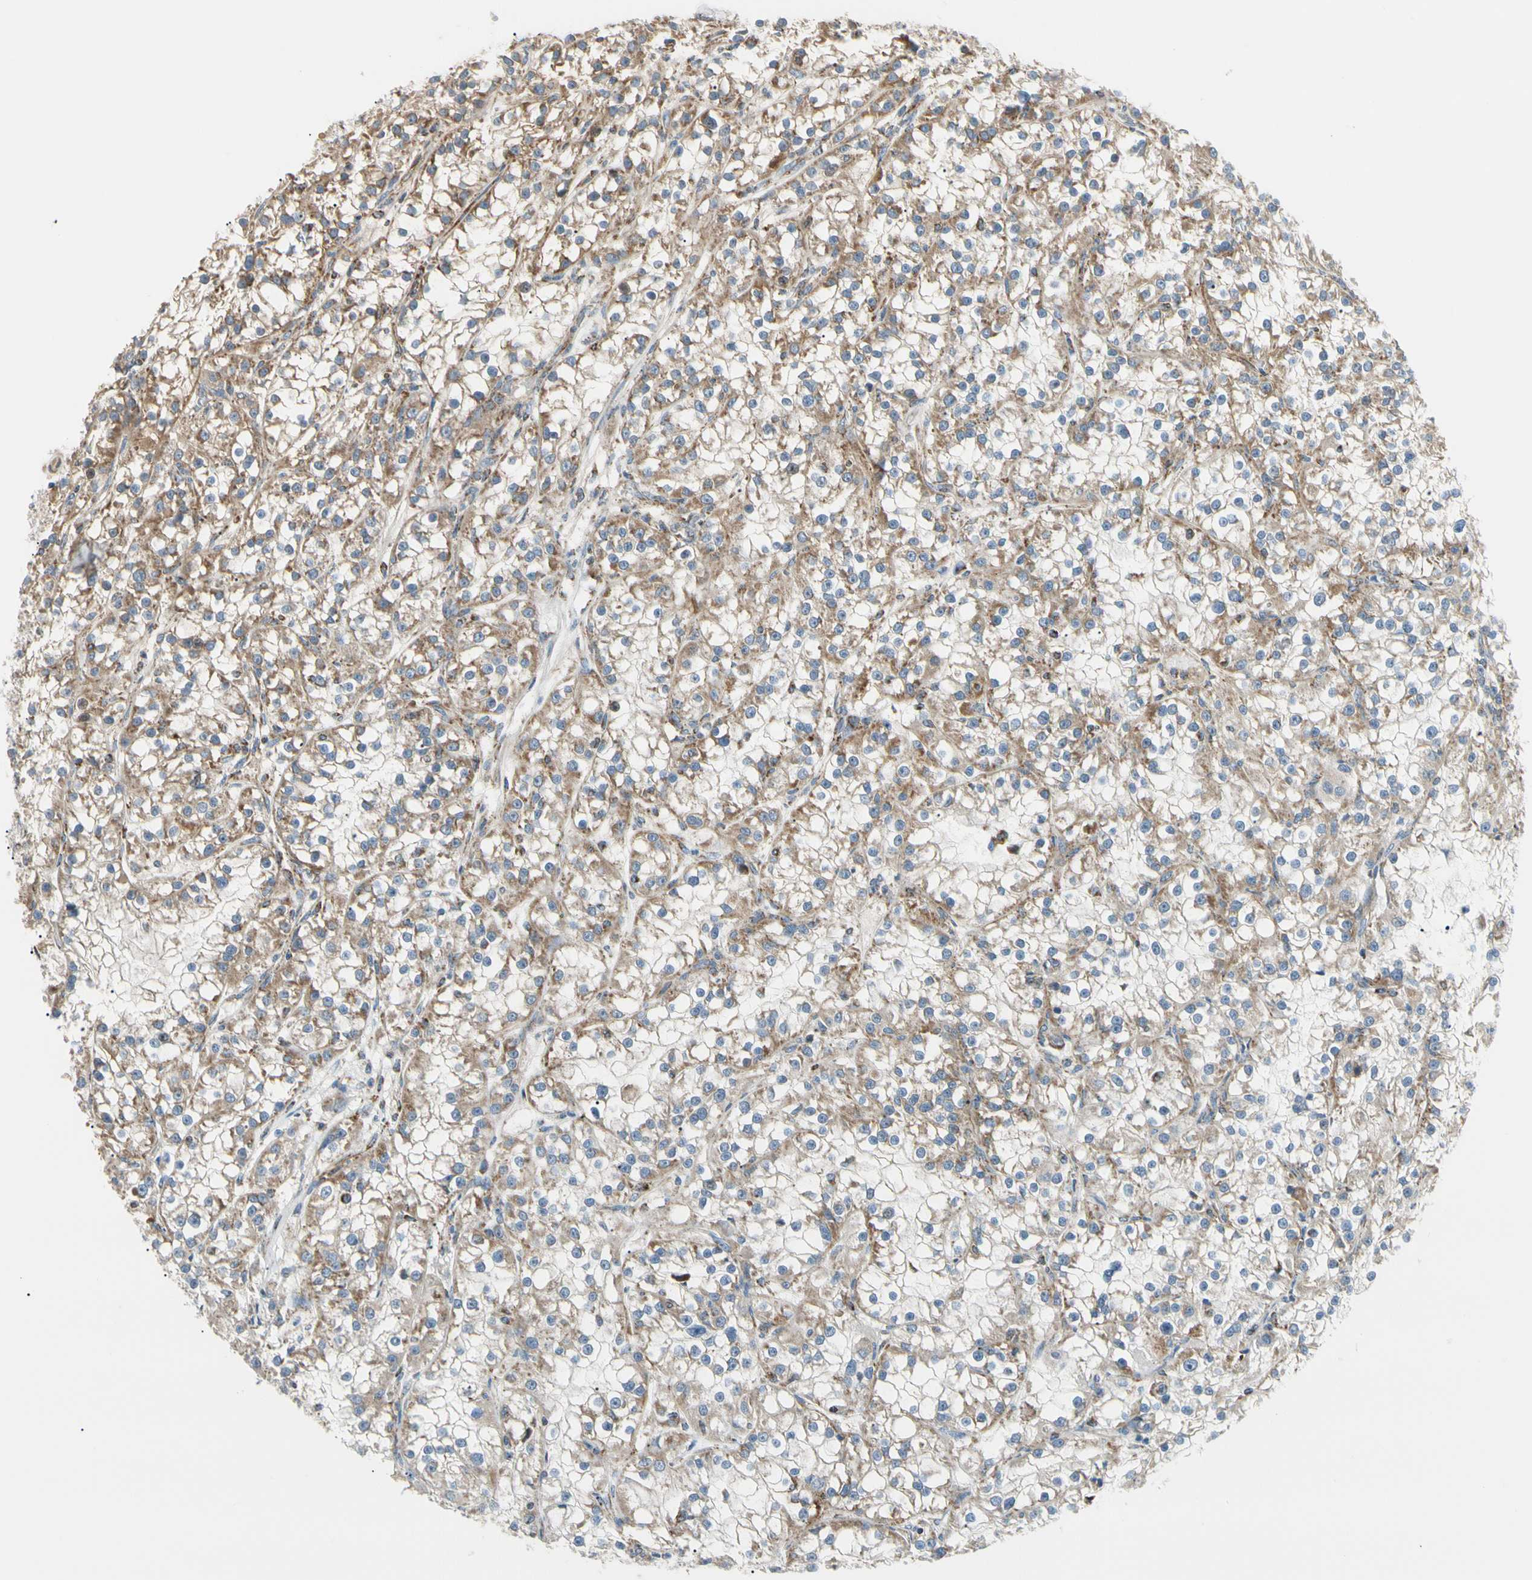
{"staining": {"intensity": "moderate", "quantity": "25%-75%", "location": "cytoplasmic/membranous"}, "tissue": "renal cancer", "cell_type": "Tumor cells", "image_type": "cancer", "snomed": [{"axis": "morphology", "description": "Adenocarcinoma, NOS"}, {"axis": "topography", "description": "Kidney"}], "caption": "Brown immunohistochemical staining in renal cancer reveals moderate cytoplasmic/membranous positivity in about 25%-75% of tumor cells.", "gene": "TBC1D10A", "patient": {"sex": "female", "age": 52}}